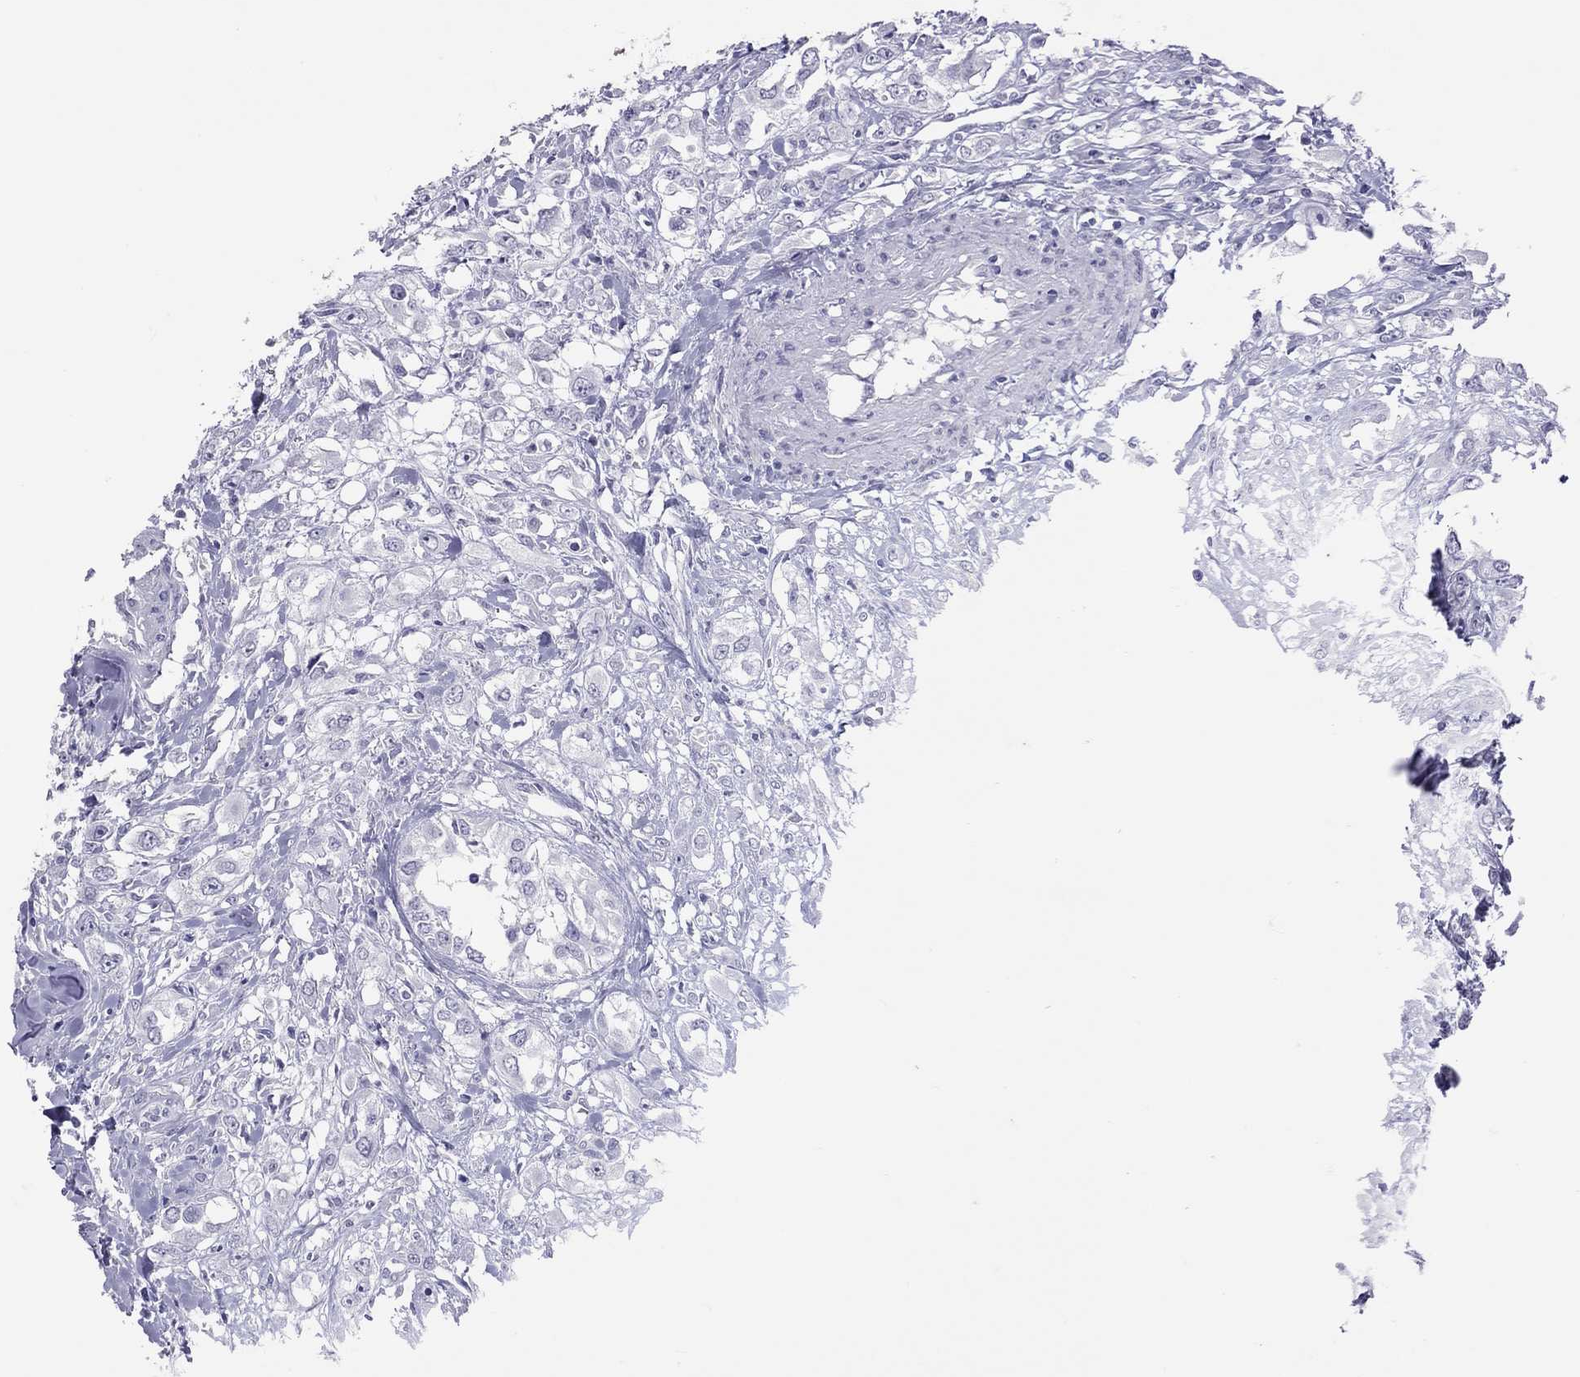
{"staining": {"intensity": "negative", "quantity": "none", "location": "none"}, "tissue": "urothelial cancer", "cell_type": "Tumor cells", "image_type": "cancer", "snomed": [{"axis": "morphology", "description": "Urothelial carcinoma, High grade"}, {"axis": "topography", "description": "Urinary bladder"}], "caption": "The histopathology image displays no significant positivity in tumor cells of high-grade urothelial carcinoma.", "gene": "MUC16", "patient": {"sex": "male", "age": 67}}